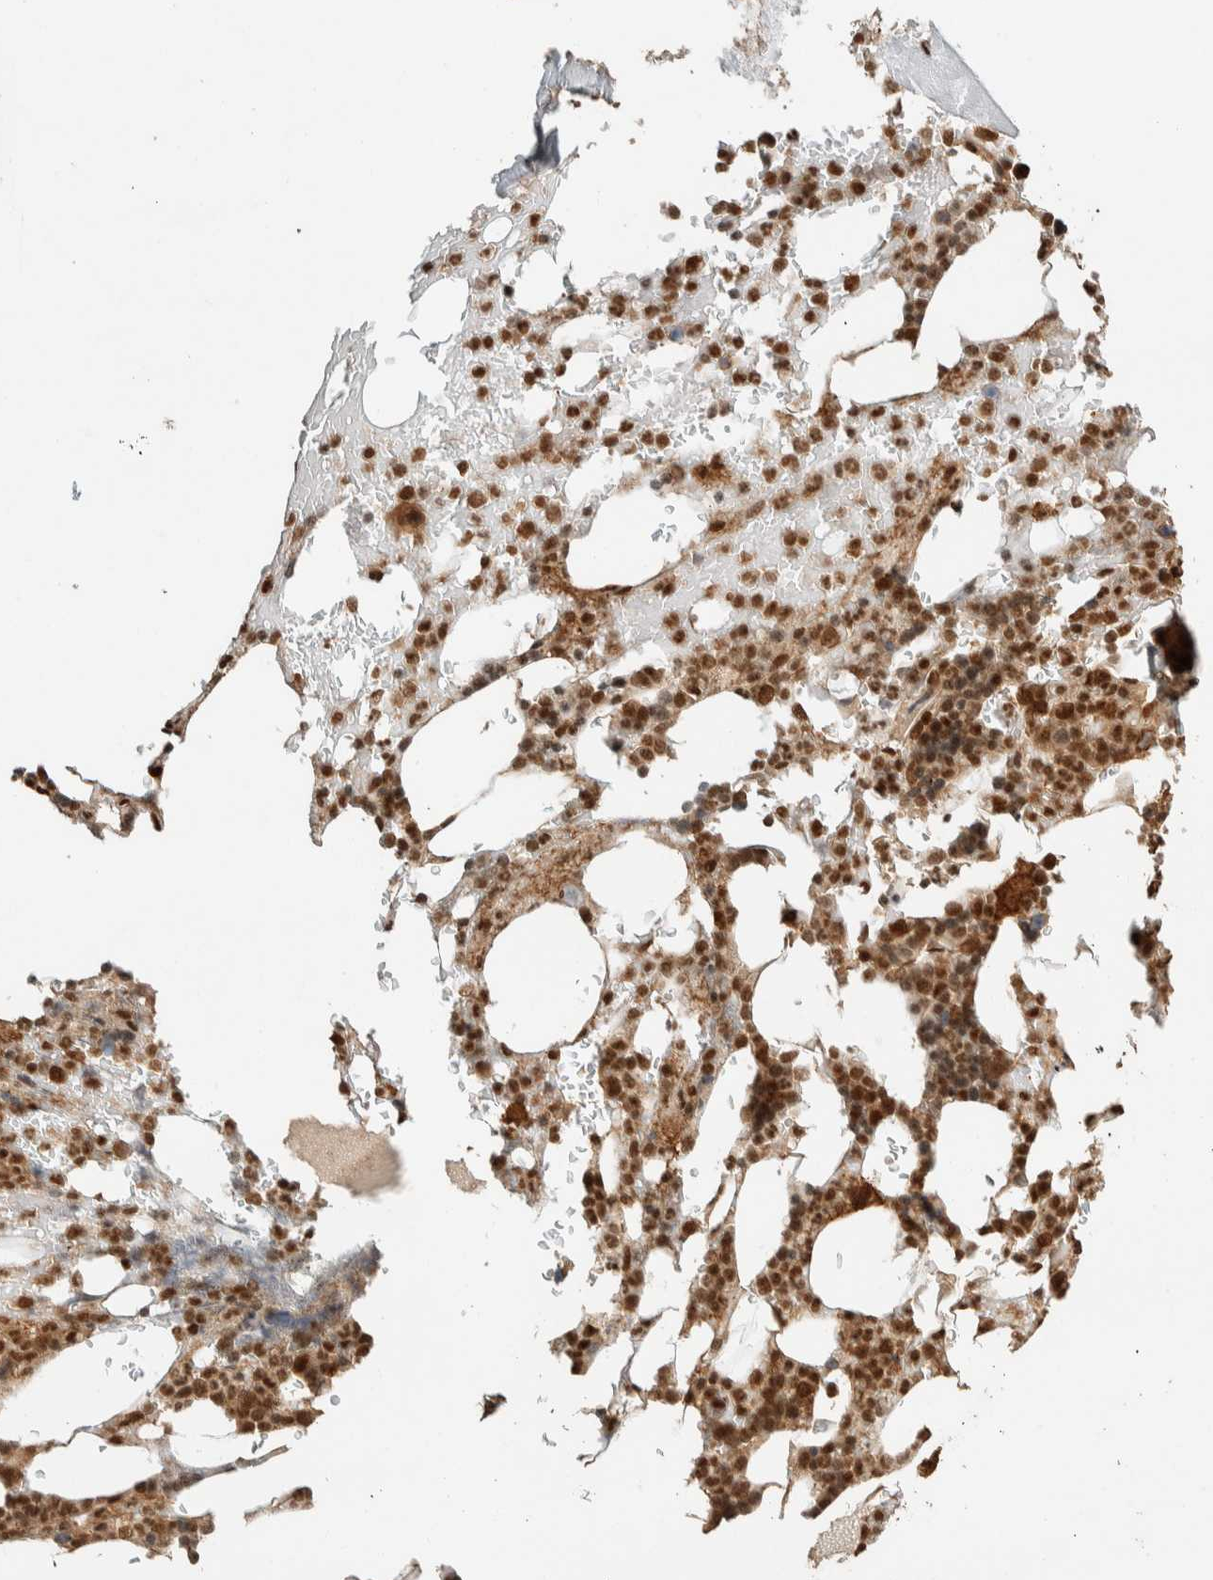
{"staining": {"intensity": "strong", "quantity": ">75%", "location": "cytoplasmic/membranous,nuclear"}, "tissue": "bone marrow", "cell_type": "Hematopoietic cells", "image_type": "normal", "snomed": [{"axis": "morphology", "description": "Normal tissue, NOS"}, {"axis": "topography", "description": "Bone marrow"}], "caption": "A photomicrograph of bone marrow stained for a protein shows strong cytoplasmic/membranous,nuclear brown staining in hematopoietic cells.", "gene": "ZBTB2", "patient": {"sex": "female", "age": 81}}